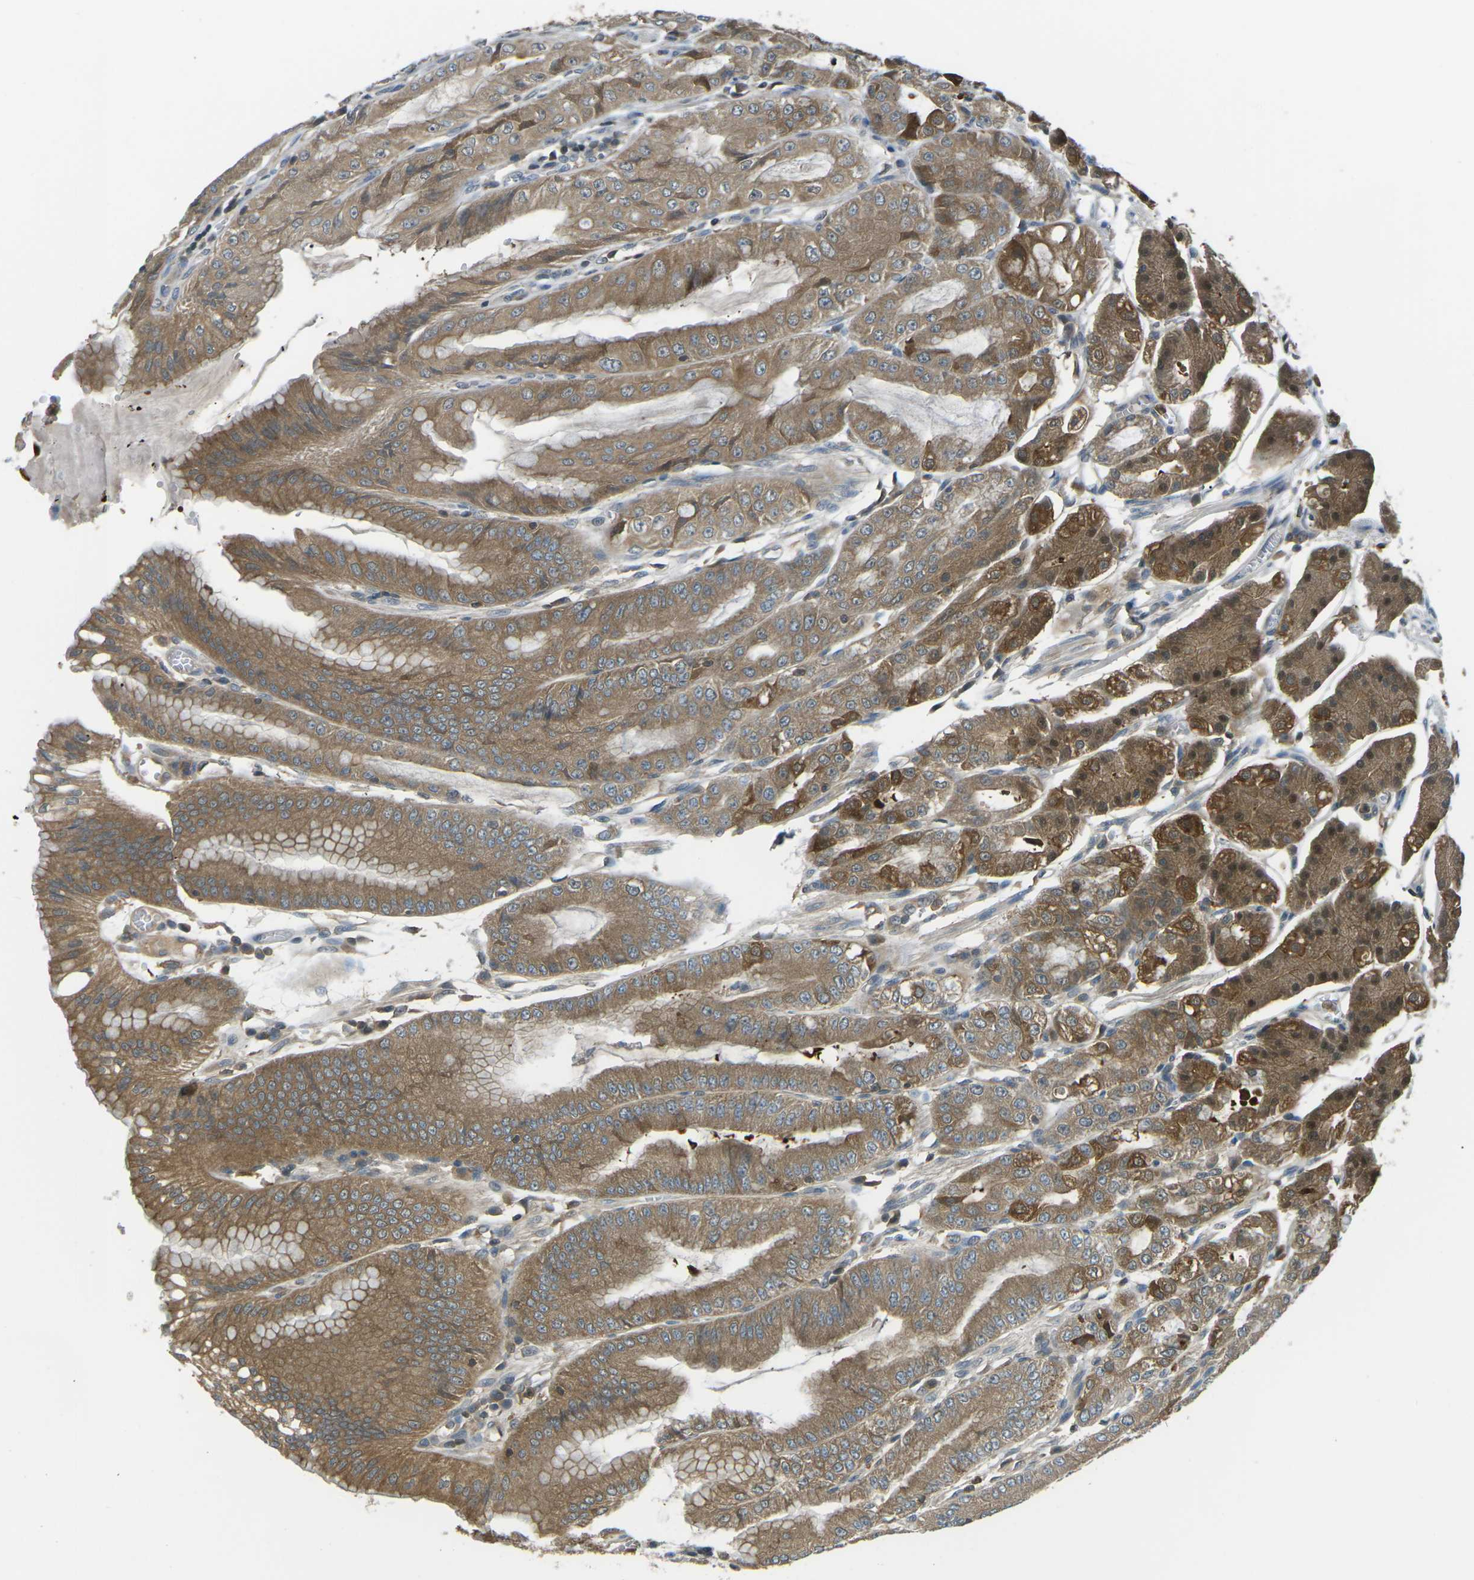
{"staining": {"intensity": "strong", "quantity": "25%-75%", "location": "cytoplasmic/membranous"}, "tissue": "stomach", "cell_type": "Glandular cells", "image_type": "normal", "snomed": [{"axis": "morphology", "description": "Normal tissue, NOS"}, {"axis": "topography", "description": "Stomach, lower"}], "caption": "Benign stomach was stained to show a protein in brown. There is high levels of strong cytoplasmic/membranous expression in approximately 25%-75% of glandular cells. The protein is shown in brown color, while the nuclei are stained blue.", "gene": "PIEZO2", "patient": {"sex": "male", "age": 71}}